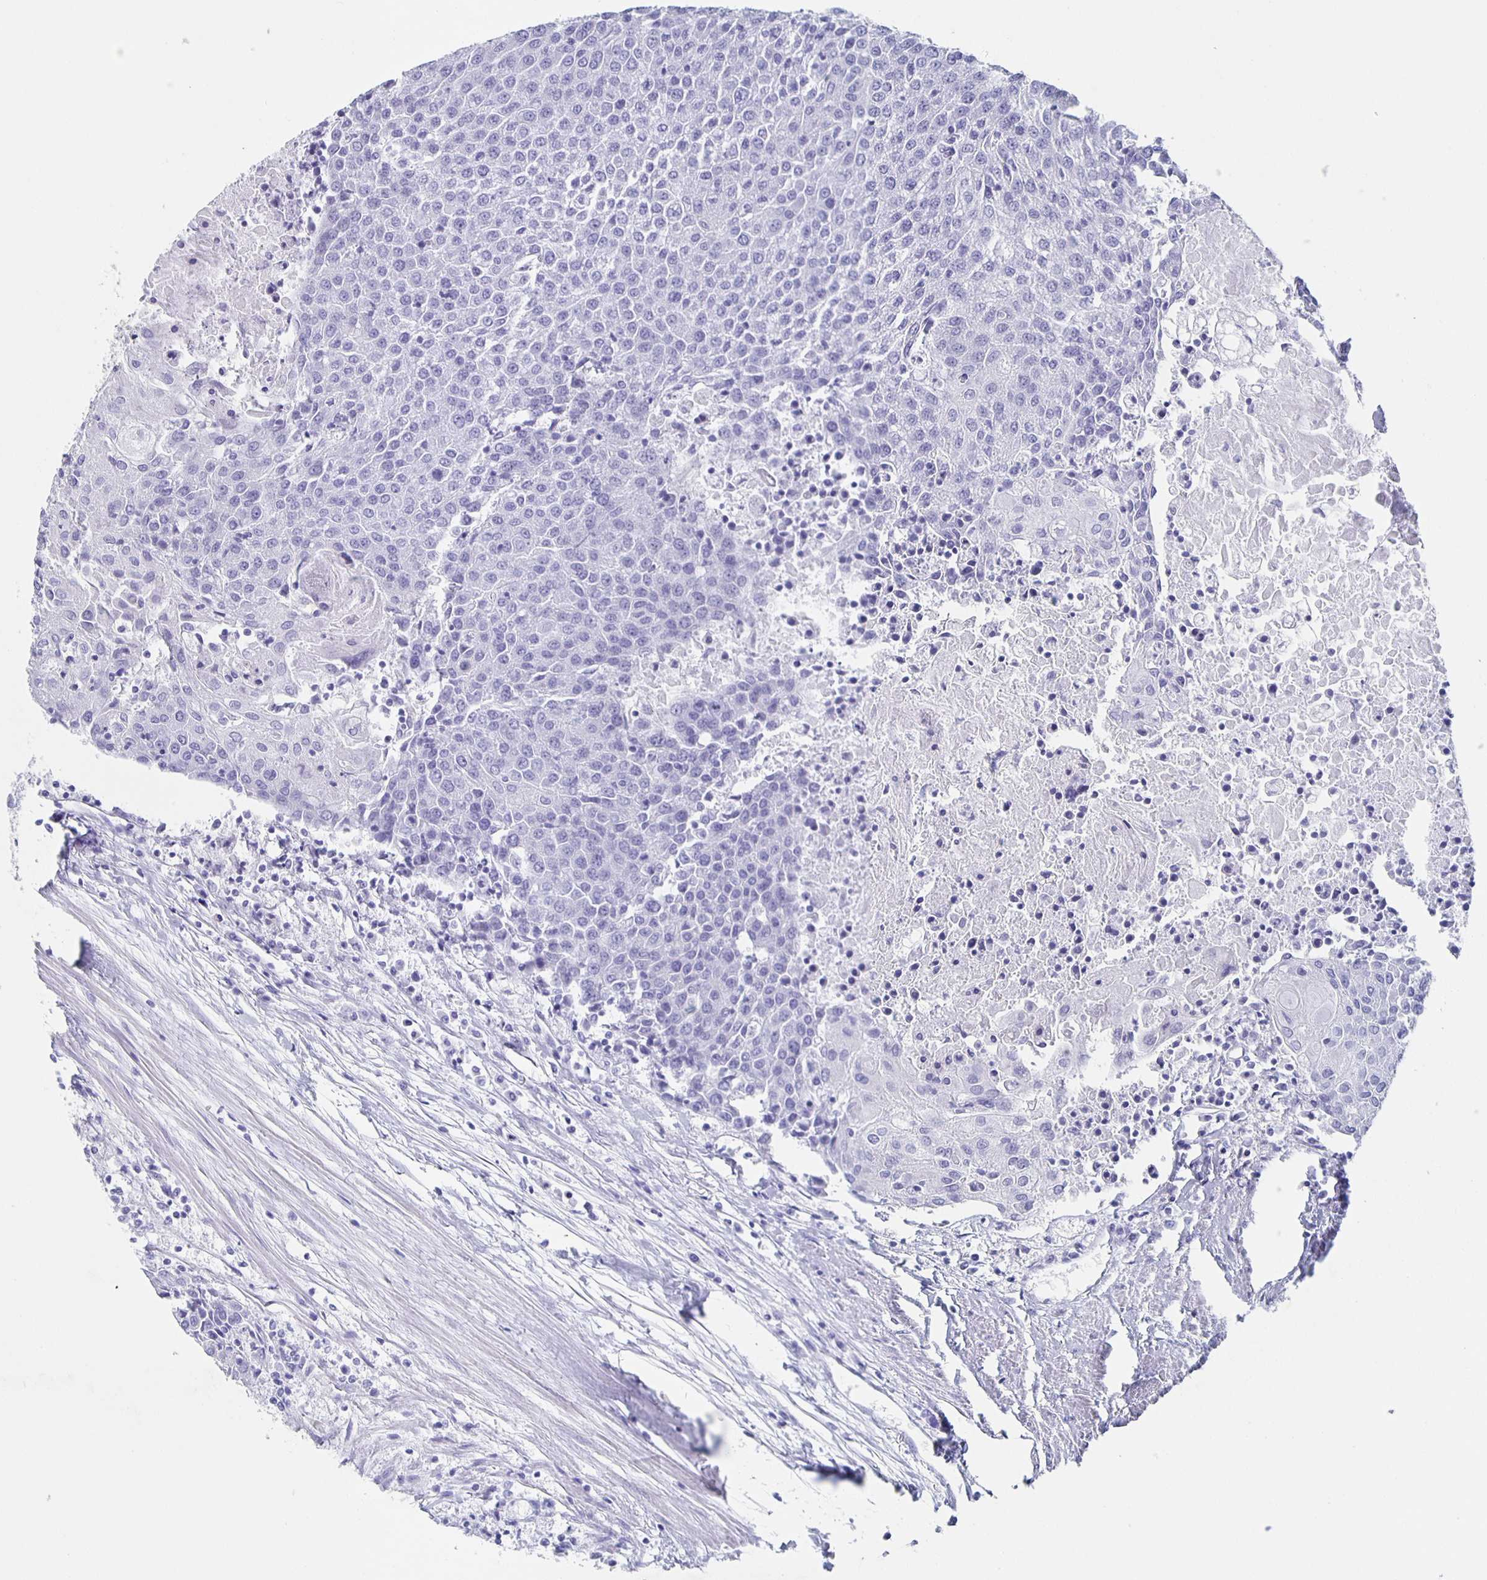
{"staining": {"intensity": "negative", "quantity": "none", "location": "none"}, "tissue": "urothelial cancer", "cell_type": "Tumor cells", "image_type": "cancer", "snomed": [{"axis": "morphology", "description": "Urothelial carcinoma, High grade"}, {"axis": "topography", "description": "Urinary bladder"}], "caption": "This is a image of immunohistochemistry staining of urothelial cancer, which shows no expression in tumor cells.", "gene": "SLC34A2", "patient": {"sex": "female", "age": 85}}